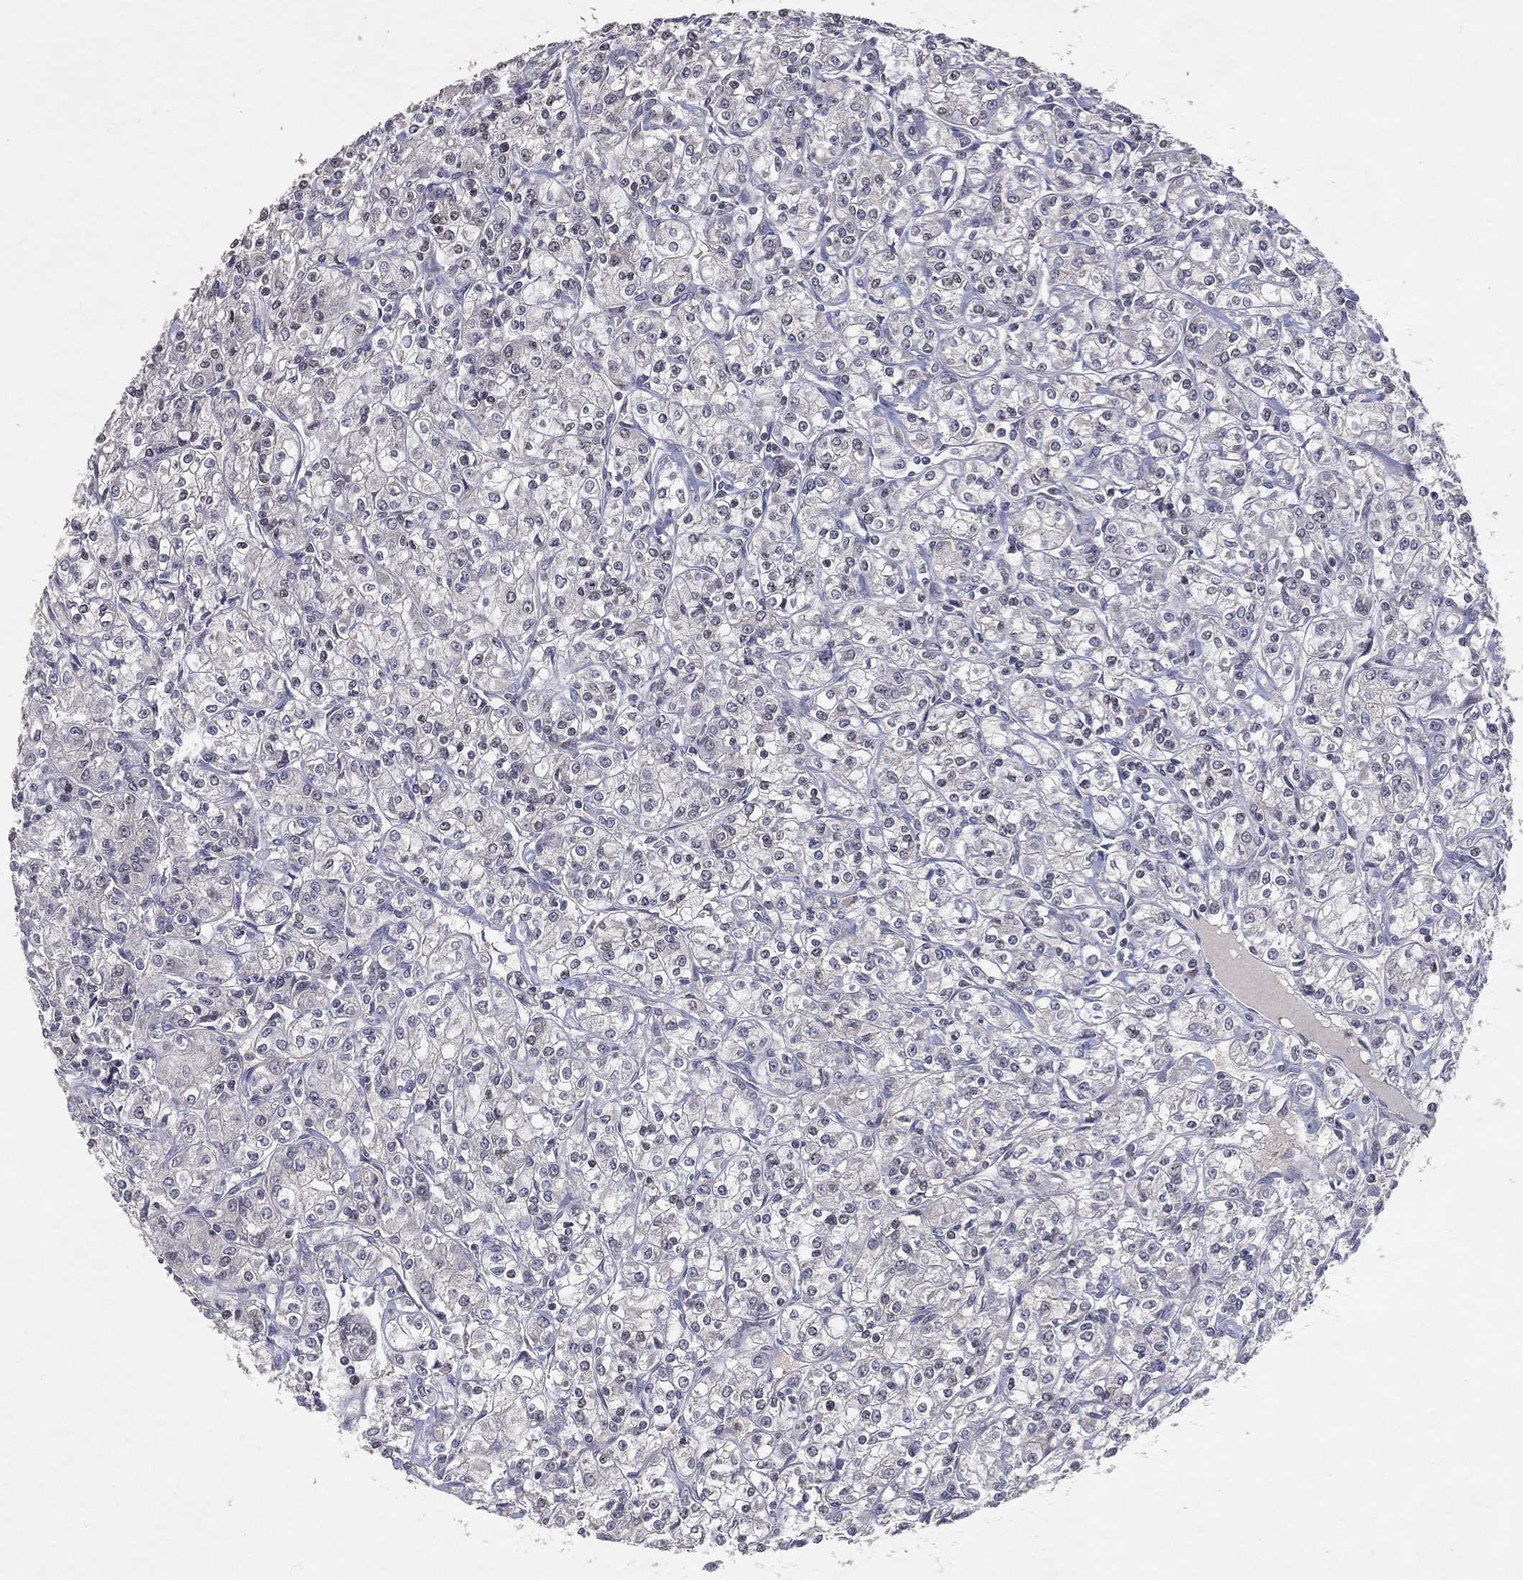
{"staining": {"intensity": "negative", "quantity": "none", "location": "none"}, "tissue": "renal cancer", "cell_type": "Tumor cells", "image_type": "cancer", "snomed": [{"axis": "morphology", "description": "Adenocarcinoma, NOS"}, {"axis": "topography", "description": "Kidney"}], "caption": "Image shows no protein positivity in tumor cells of renal cancer (adenocarcinoma) tissue.", "gene": "DNAH7", "patient": {"sex": "male", "age": 77}}